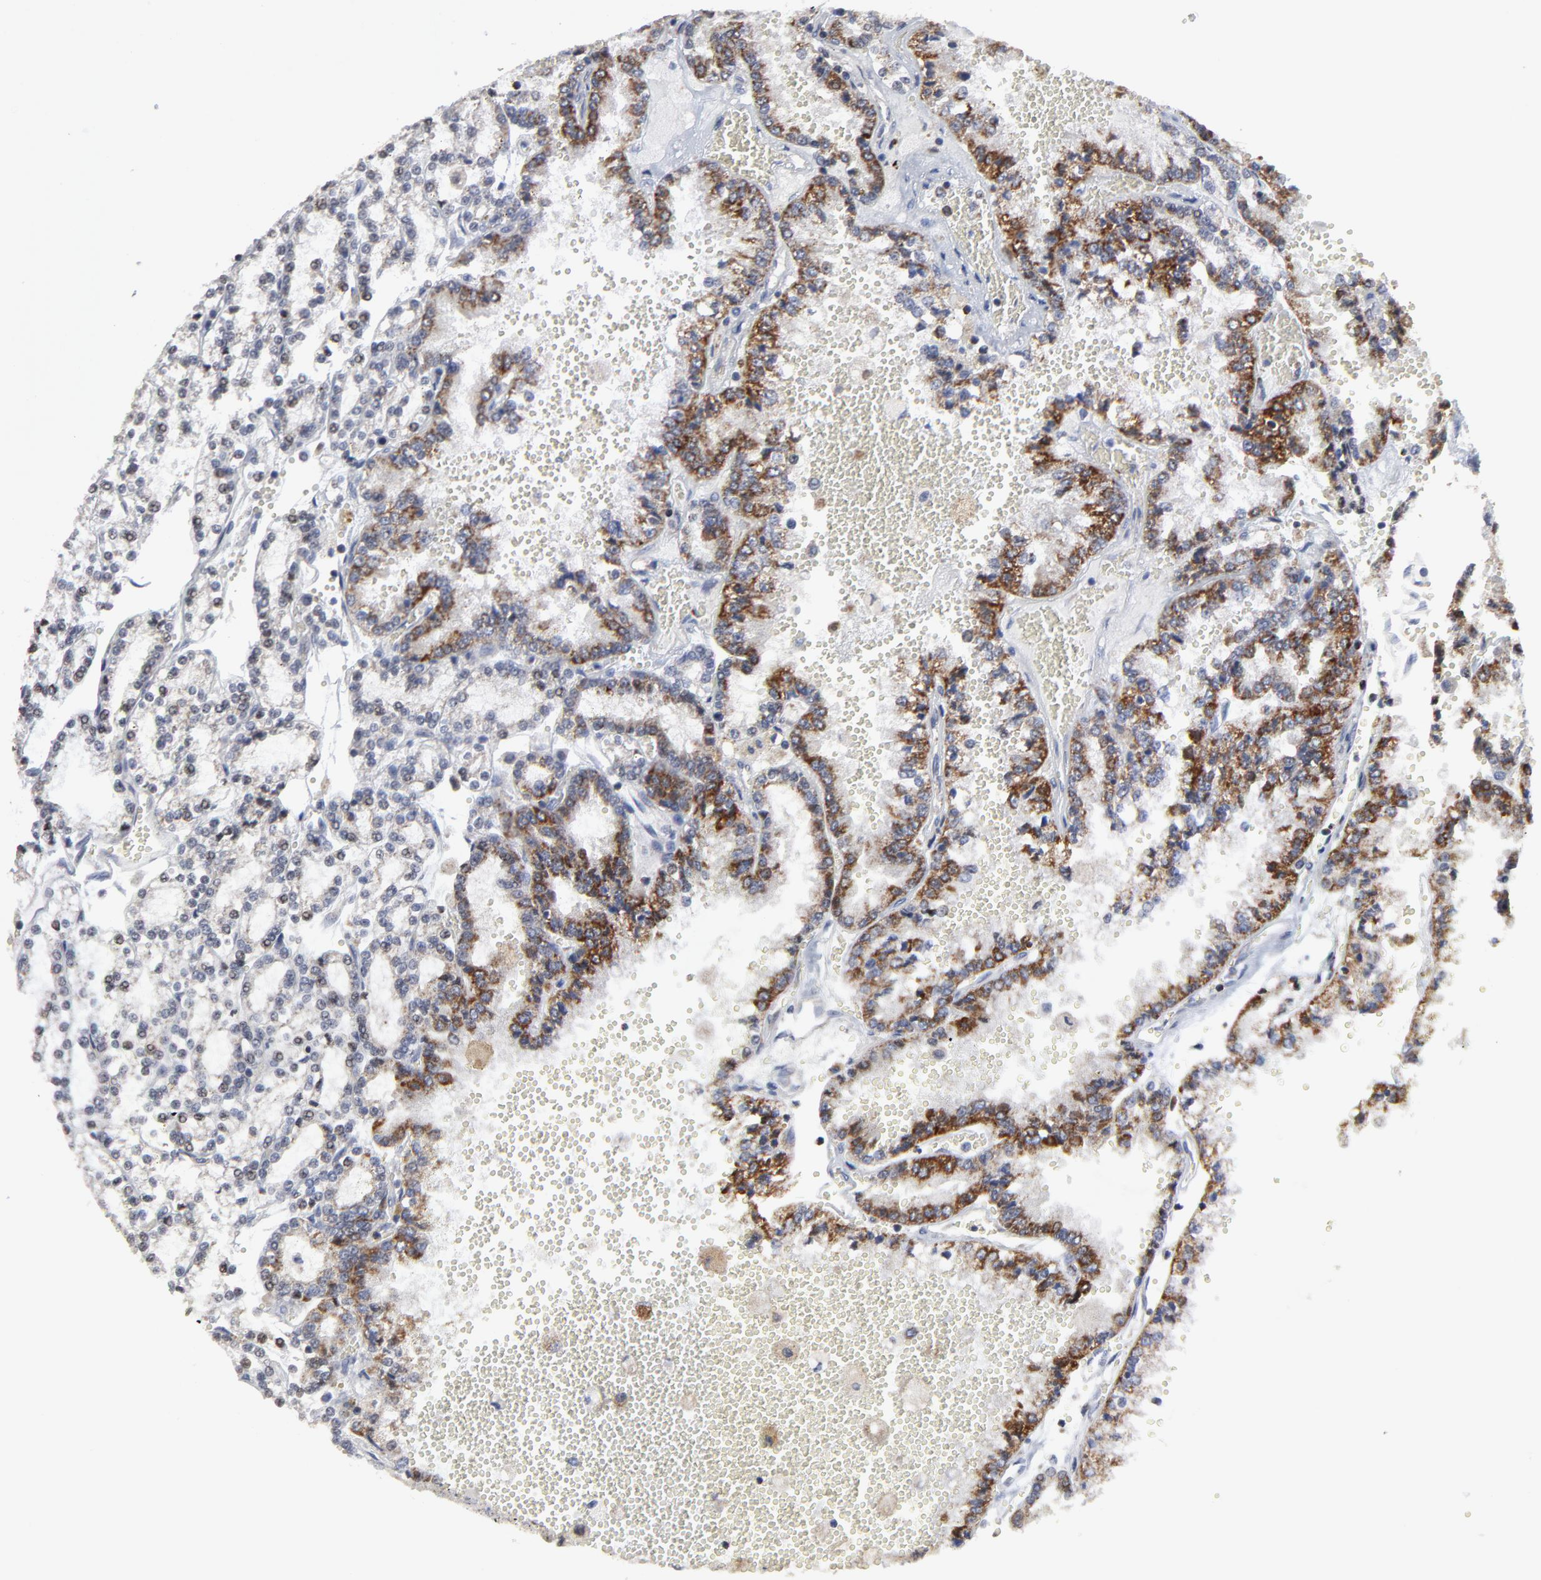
{"staining": {"intensity": "moderate", "quantity": "25%-75%", "location": "cytoplasmic/membranous"}, "tissue": "renal cancer", "cell_type": "Tumor cells", "image_type": "cancer", "snomed": [{"axis": "morphology", "description": "Adenocarcinoma, NOS"}, {"axis": "topography", "description": "Kidney"}], "caption": "Protein analysis of adenocarcinoma (renal) tissue displays moderate cytoplasmic/membranous staining in approximately 25%-75% of tumor cells.", "gene": "TXNRD2", "patient": {"sex": "female", "age": 56}}